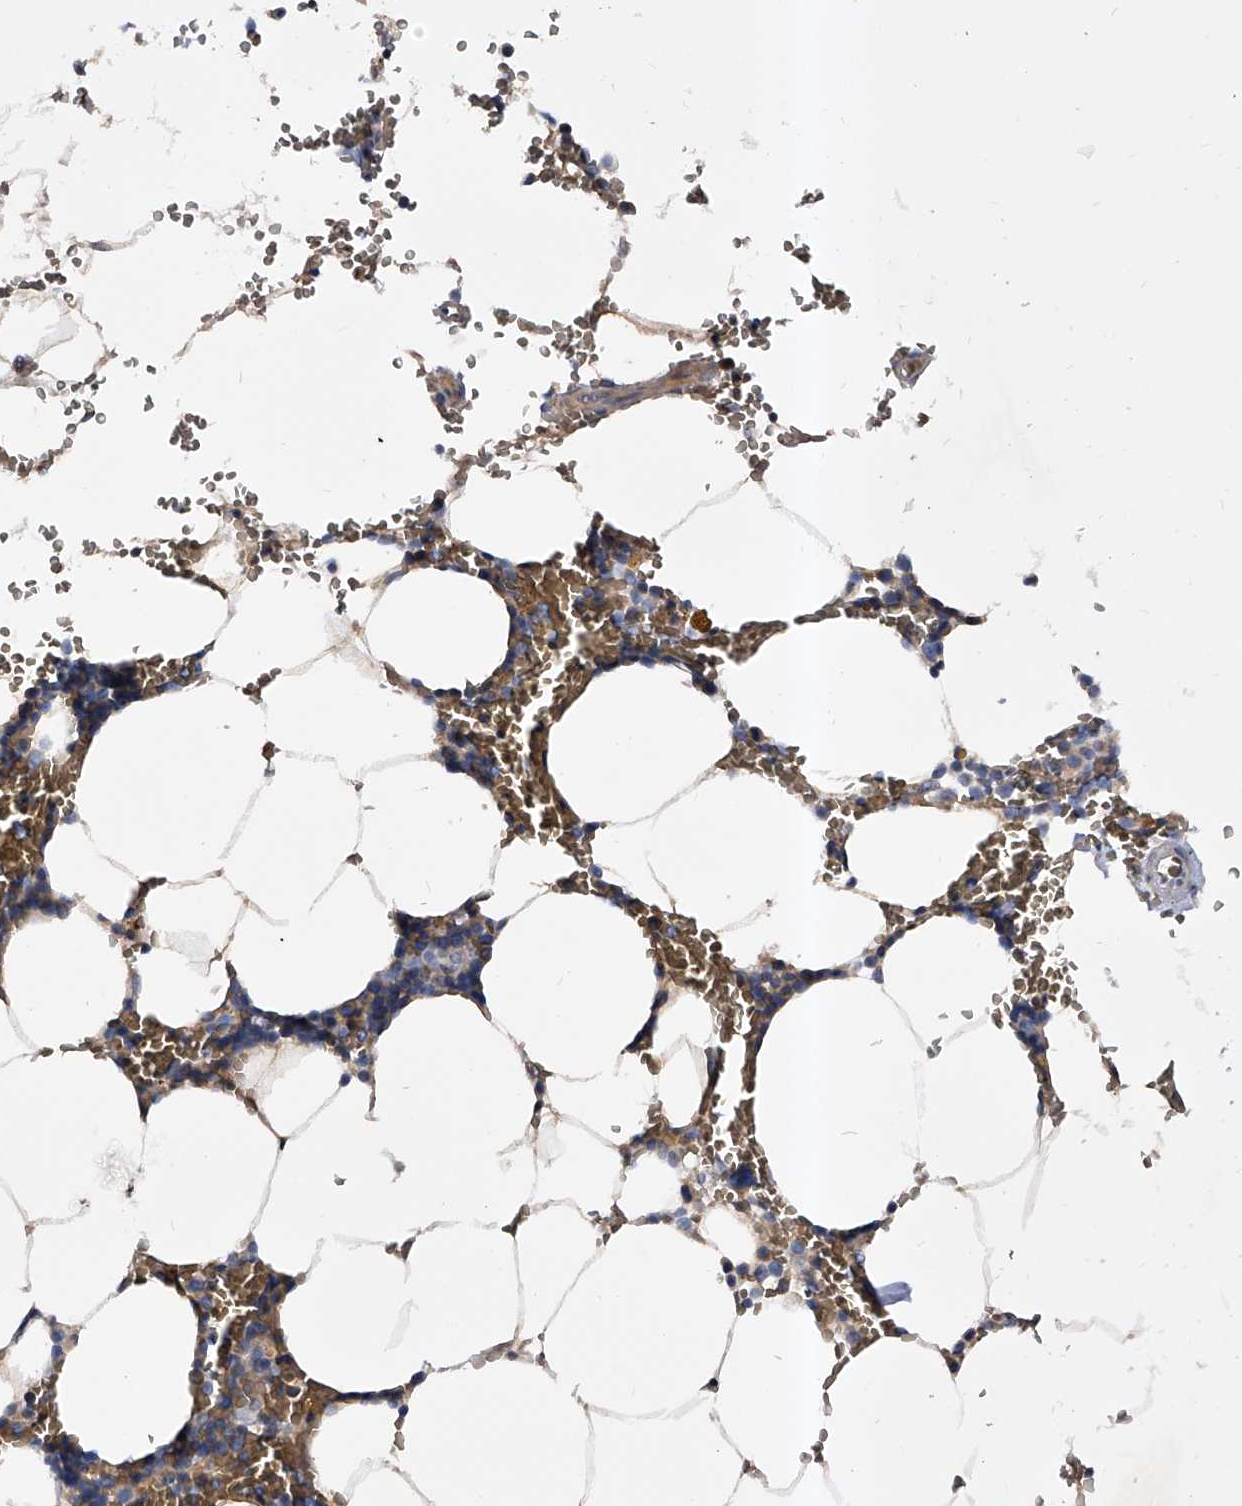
{"staining": {"intensity": "weak", "quantity": "<25%", "location": "cytoplasmic/membranous"}, "tissue": "bone marrow", "cell_type": "Hematopoietic cells", "image_type": "normal", "snomed": [{"axis": "morphology", "description": "Normal tissue, NOS"}, {"axis": "topography", "description": "Bone marrow"}], "caption": "Protein analysis of unremarkable bone marrow reveals no significant expression in hematopoietic cells.", "gene": "ARL4C", "patient": {"sex": "male", "age": 70}}